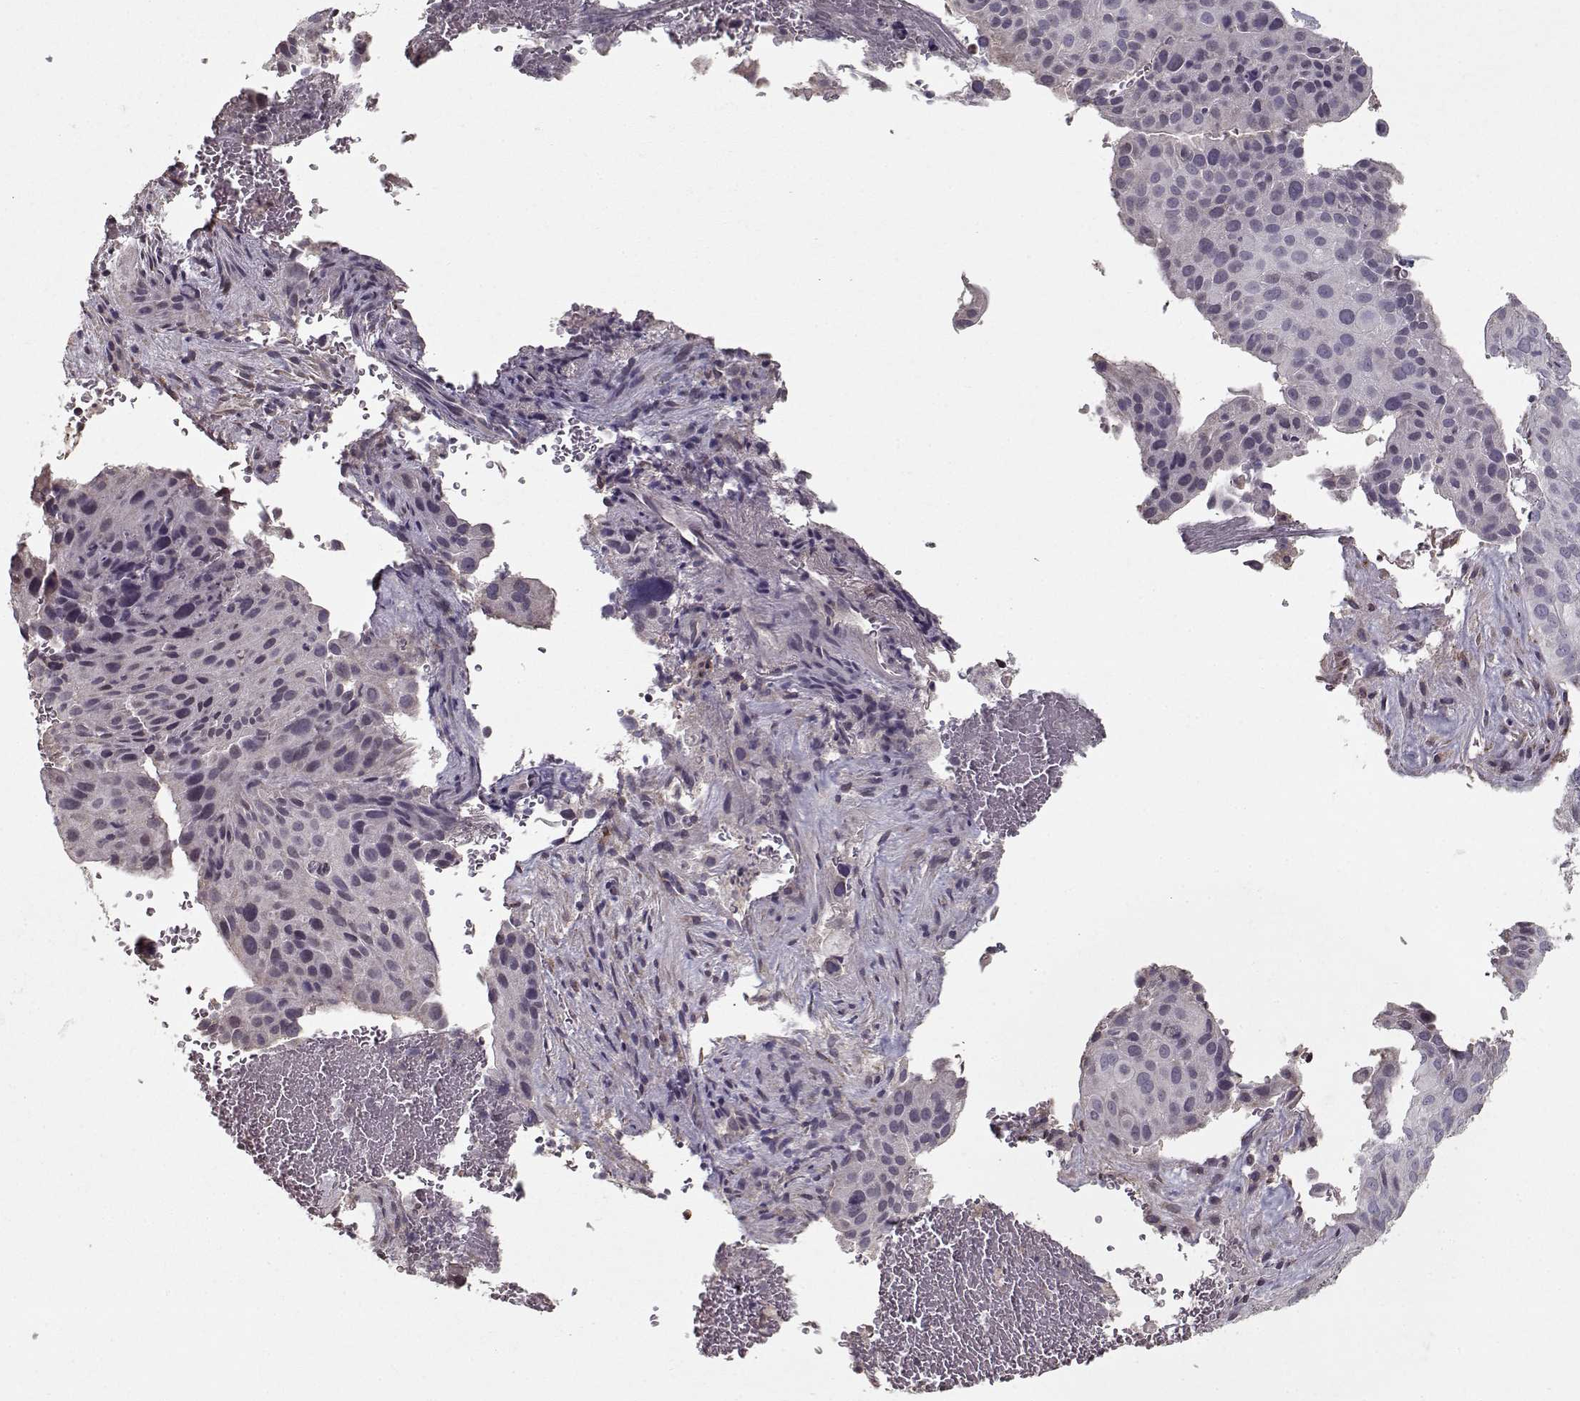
{"staining": {"intensity": "negative", "quantity": "none", "location": "none"}, "tissue": "cervical cancer", "cell_type": "Tumor cells", "image_type": "cancer", "snomed": [{"axis": "morphology", "description": "Squamous cell carcinoma, NOS"}, {"axis": "topography", "description": "Cervix"}], "caption": "An image of human squamous cell carcinoma (cervical) is negative for staining in tumor cells.", "gene": "LAMA2", "patient": {"sex": "female", "age": 38}}